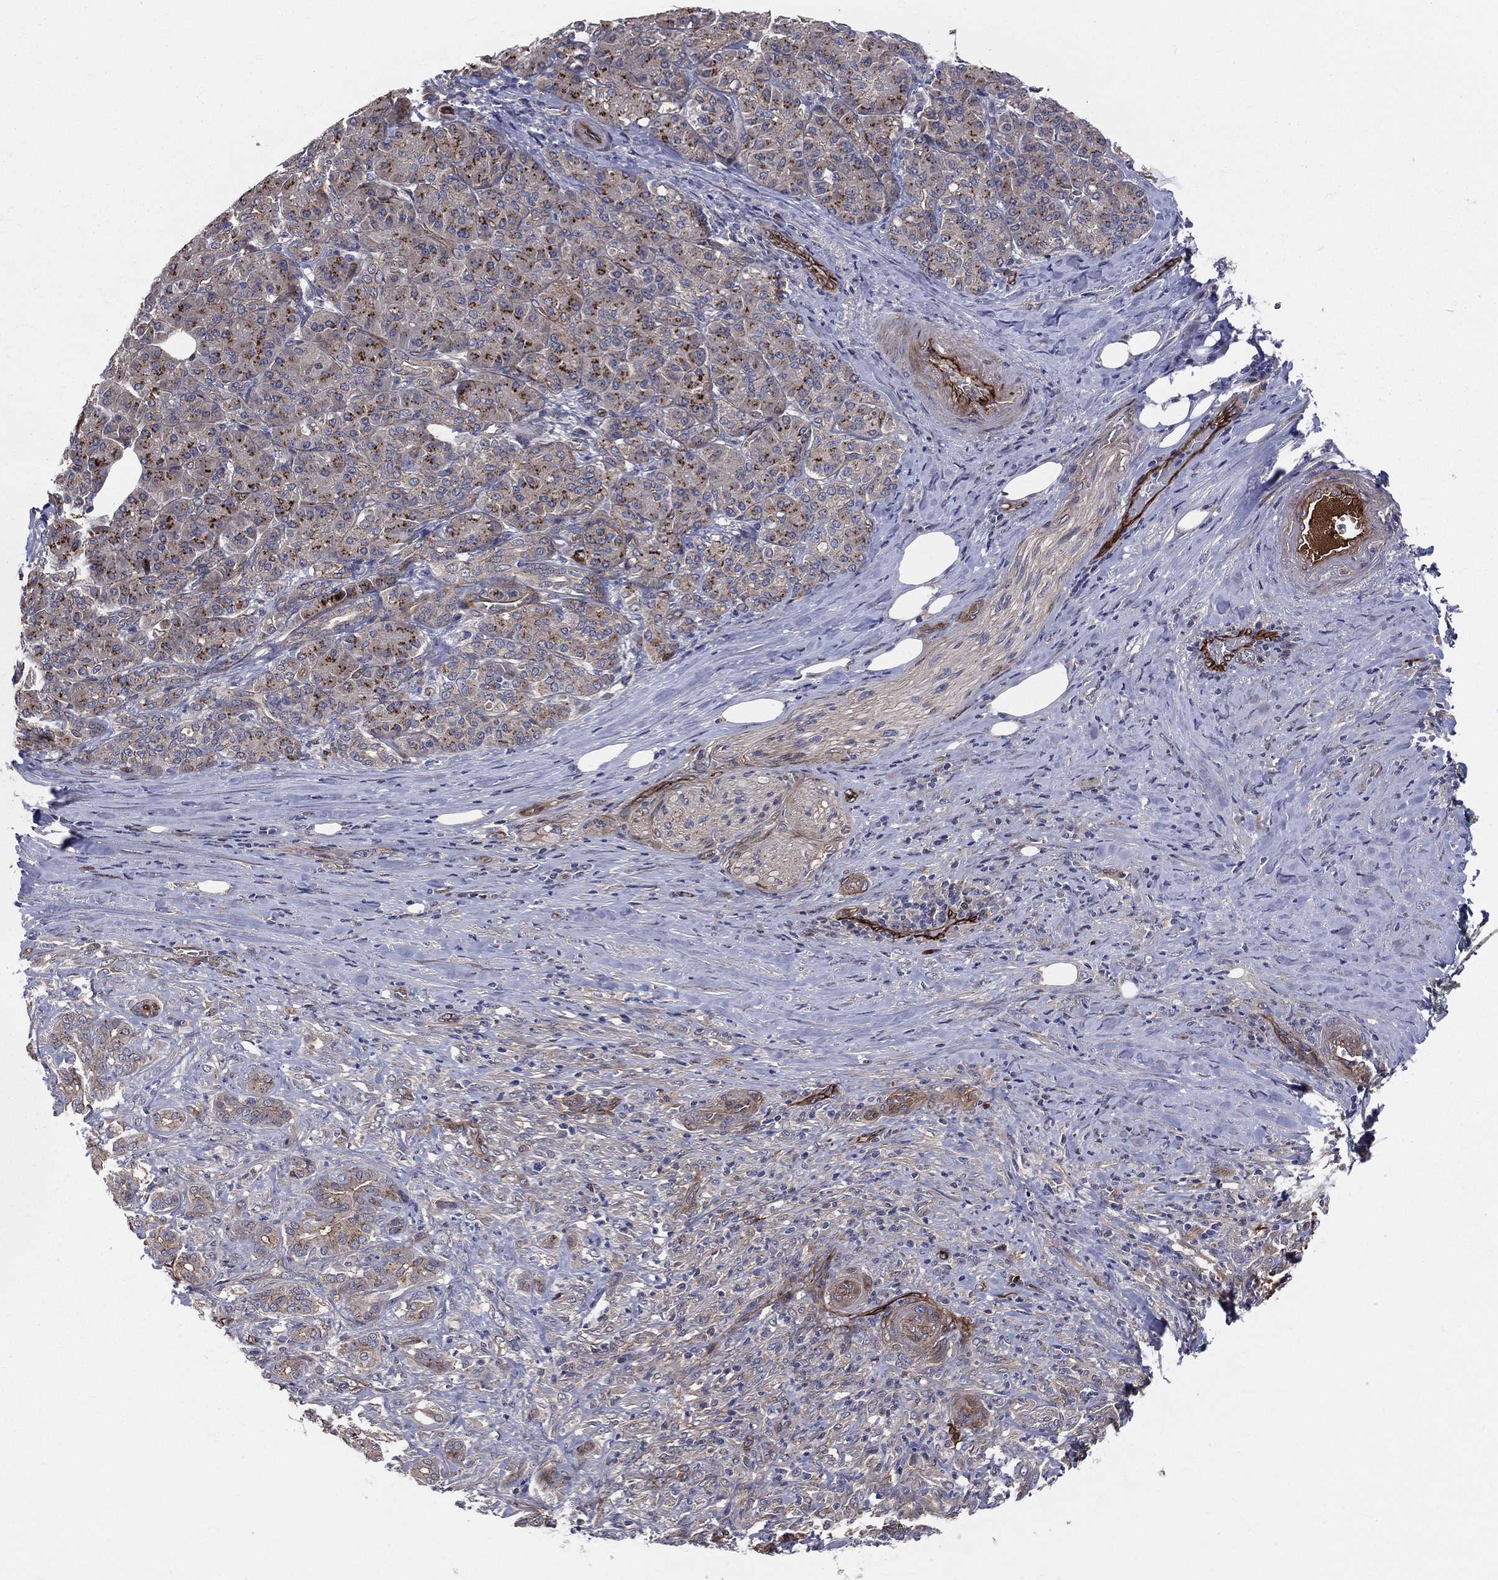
{"staining": {"intensity": "moderate", "quantity": "25%-75%", "location": "cytoplasmic/membranous"}, "tissue": "pancreatic cancer", "cell_type": "Tumor cells", "image_type": "cancer", "snomed": [{"axis": "morphology", "description": "Normal tissue, NOS"}, {"axis": "morphology", "description": "Inflammation, NOS"}, {"axis": "morphology", "description": "Adenocarcinoma, NOS"}, {"axis": "topography", "description": "Pancreas"}], "caption": "Immunohistochemical staining of pancreatic cancer (adenocarcinoma) shows medium levels of moderate cytoplasmic/membranous protein staining in about 25%-75% of tumor cells.", "gene": "ENTPD1", "patient": {"sex": "male", "age": 57}}